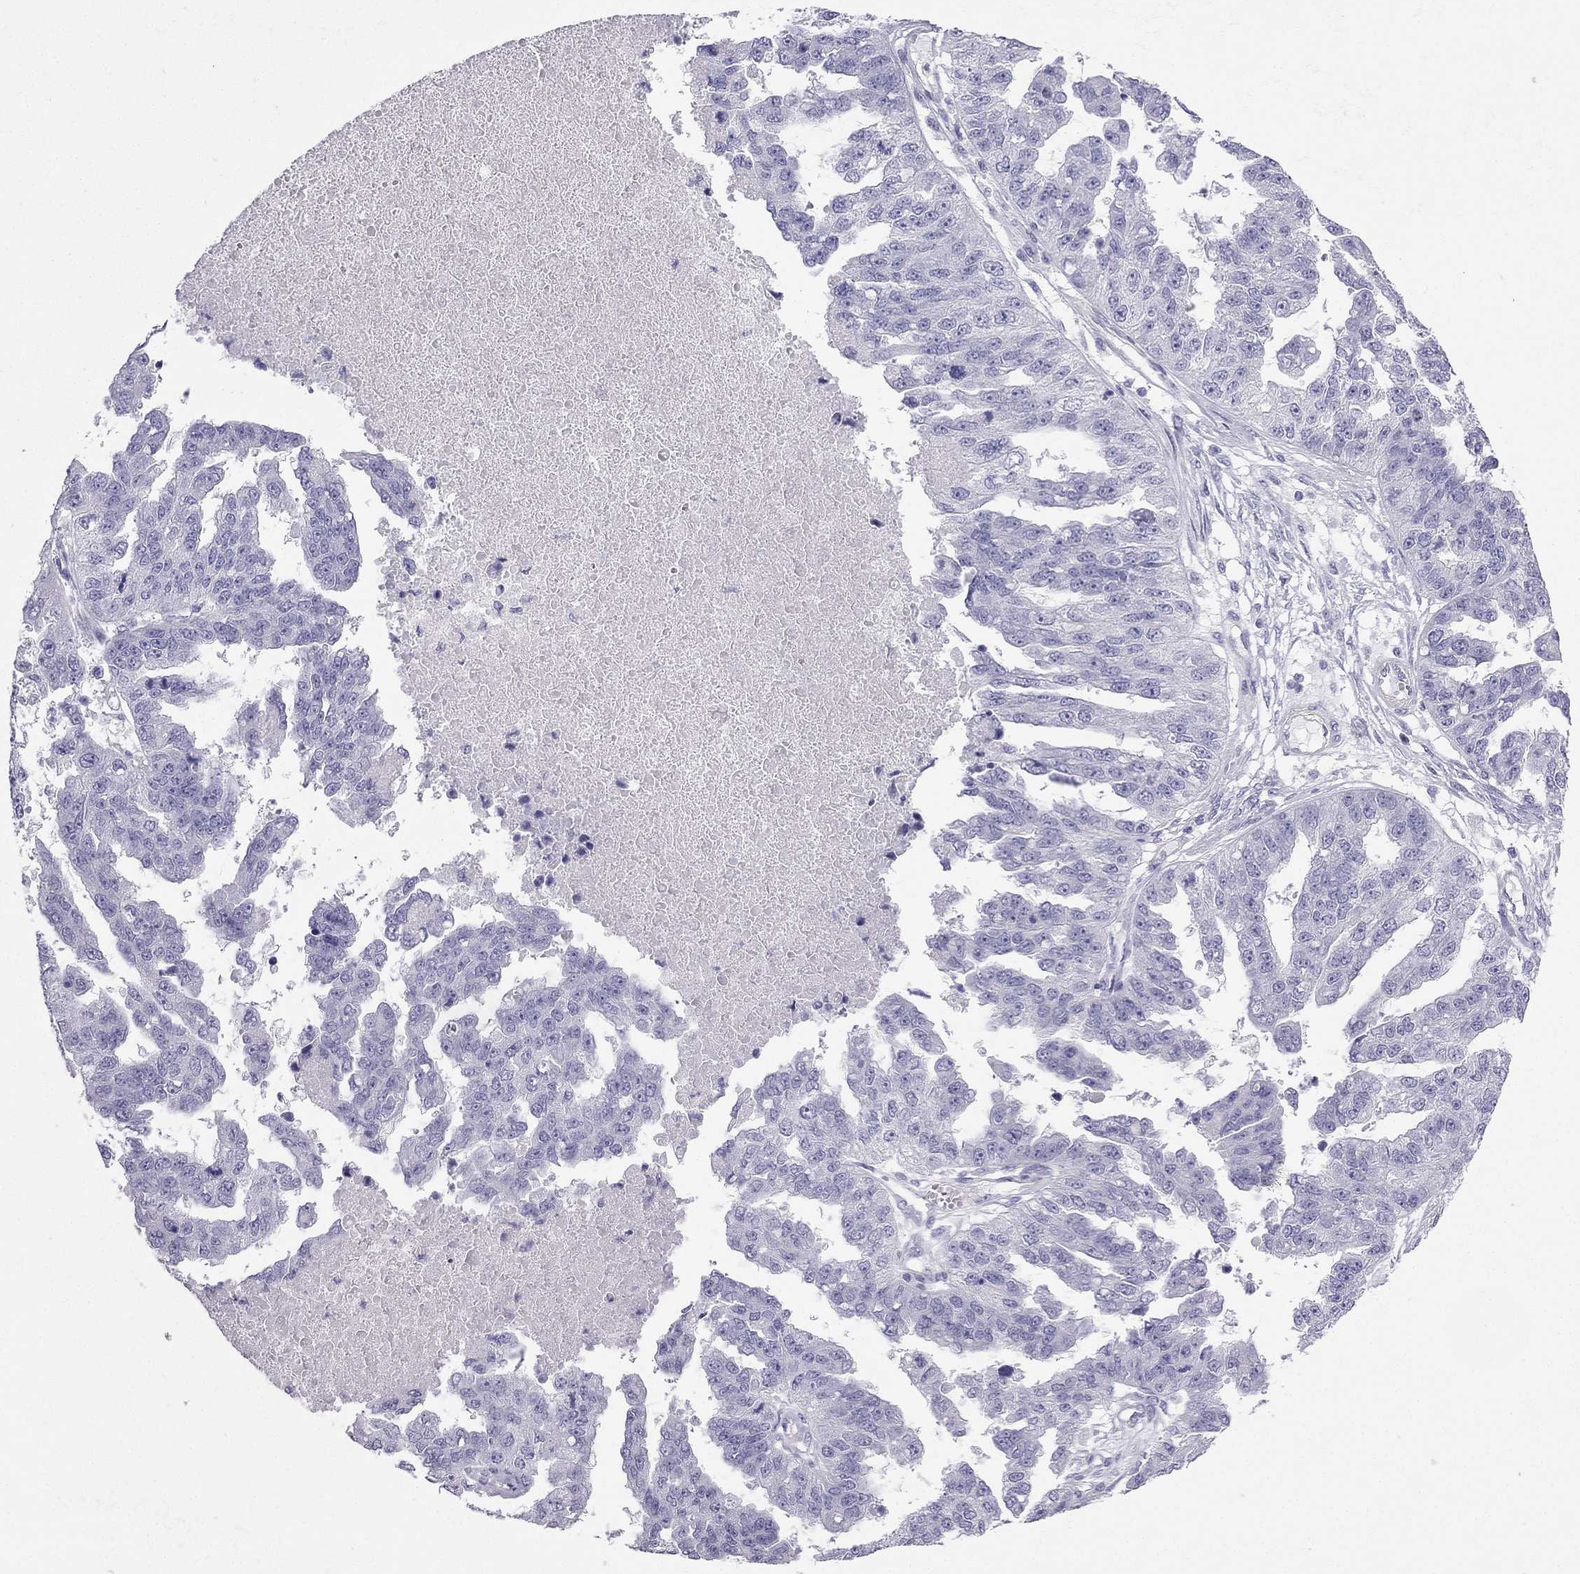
{"staining": {"intensity": "negative", "quantity": "none", "location": "none"}, "tissue": "ovarian cancer", "cell_type": "Tumor cells", "image_type": "cancer", "snomed": [{"axis": "morphology", "description": "Cystadenocarcinoma, serous, NOS"}, {"axis": "topography", "description": "Ovary"}], "caption": "Tumor cells are negative for protein expression in human ovarian serous cystadenocarcinoma.", "gene": "GJA8", "patient": {"sex": "female", "age": 58}}